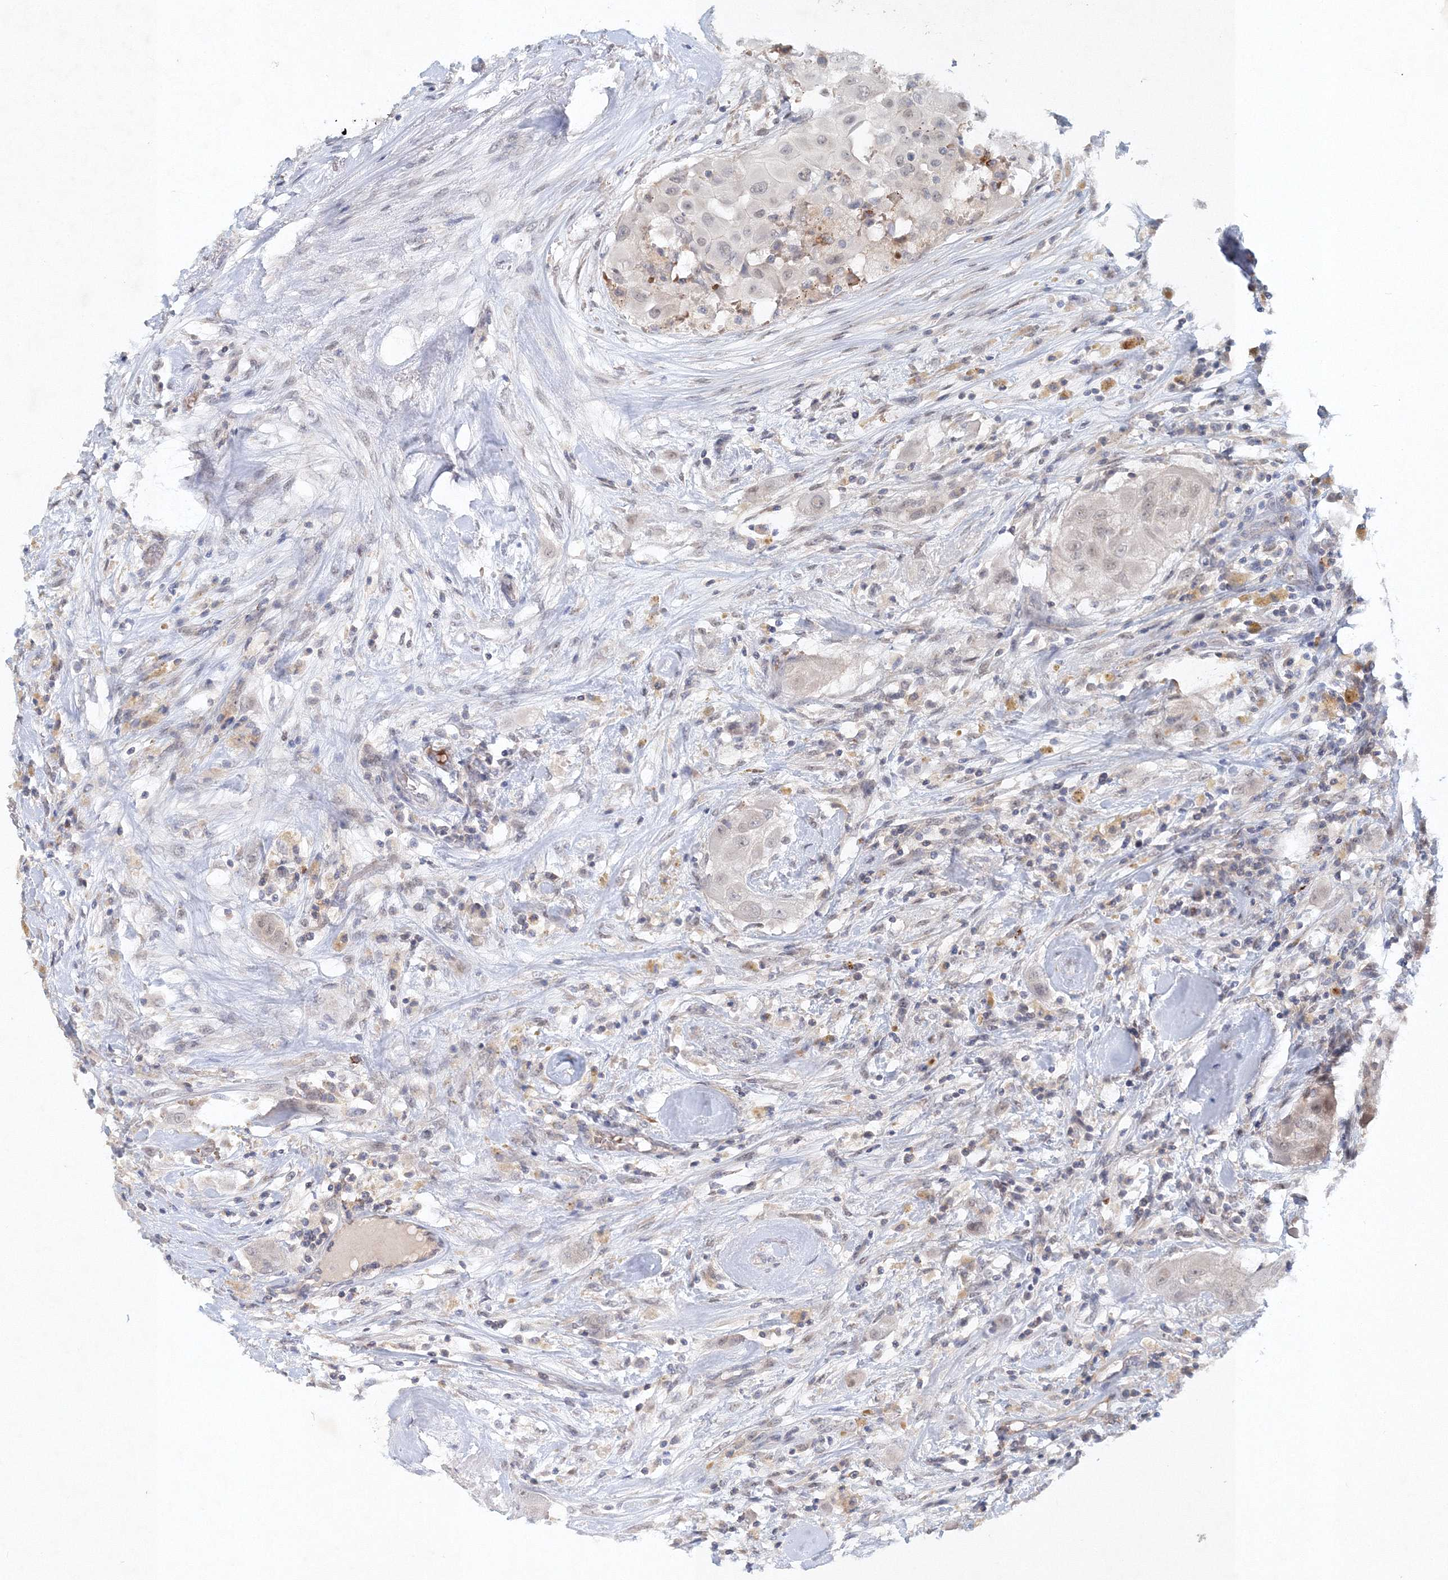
{"staining": {"intensity": "negative", "quantity": "none", "location": "none"}, "tissue": "thyroid cancer", "cell_type": "Tumor cells", "image_type": "cancer", "snomed": [{"axis": "morphology", "description": "Papillary adenocarcinoma, NOS"}, {"axis": "topography", "description": "Thyroid gland"}], "caption": "Tumor cells are negative for brown protein staining in thyroid cancer (papillary adenocarcinoma).", "gene": "SH3BP5", "patient": {"sex": "female", "age": 59}}